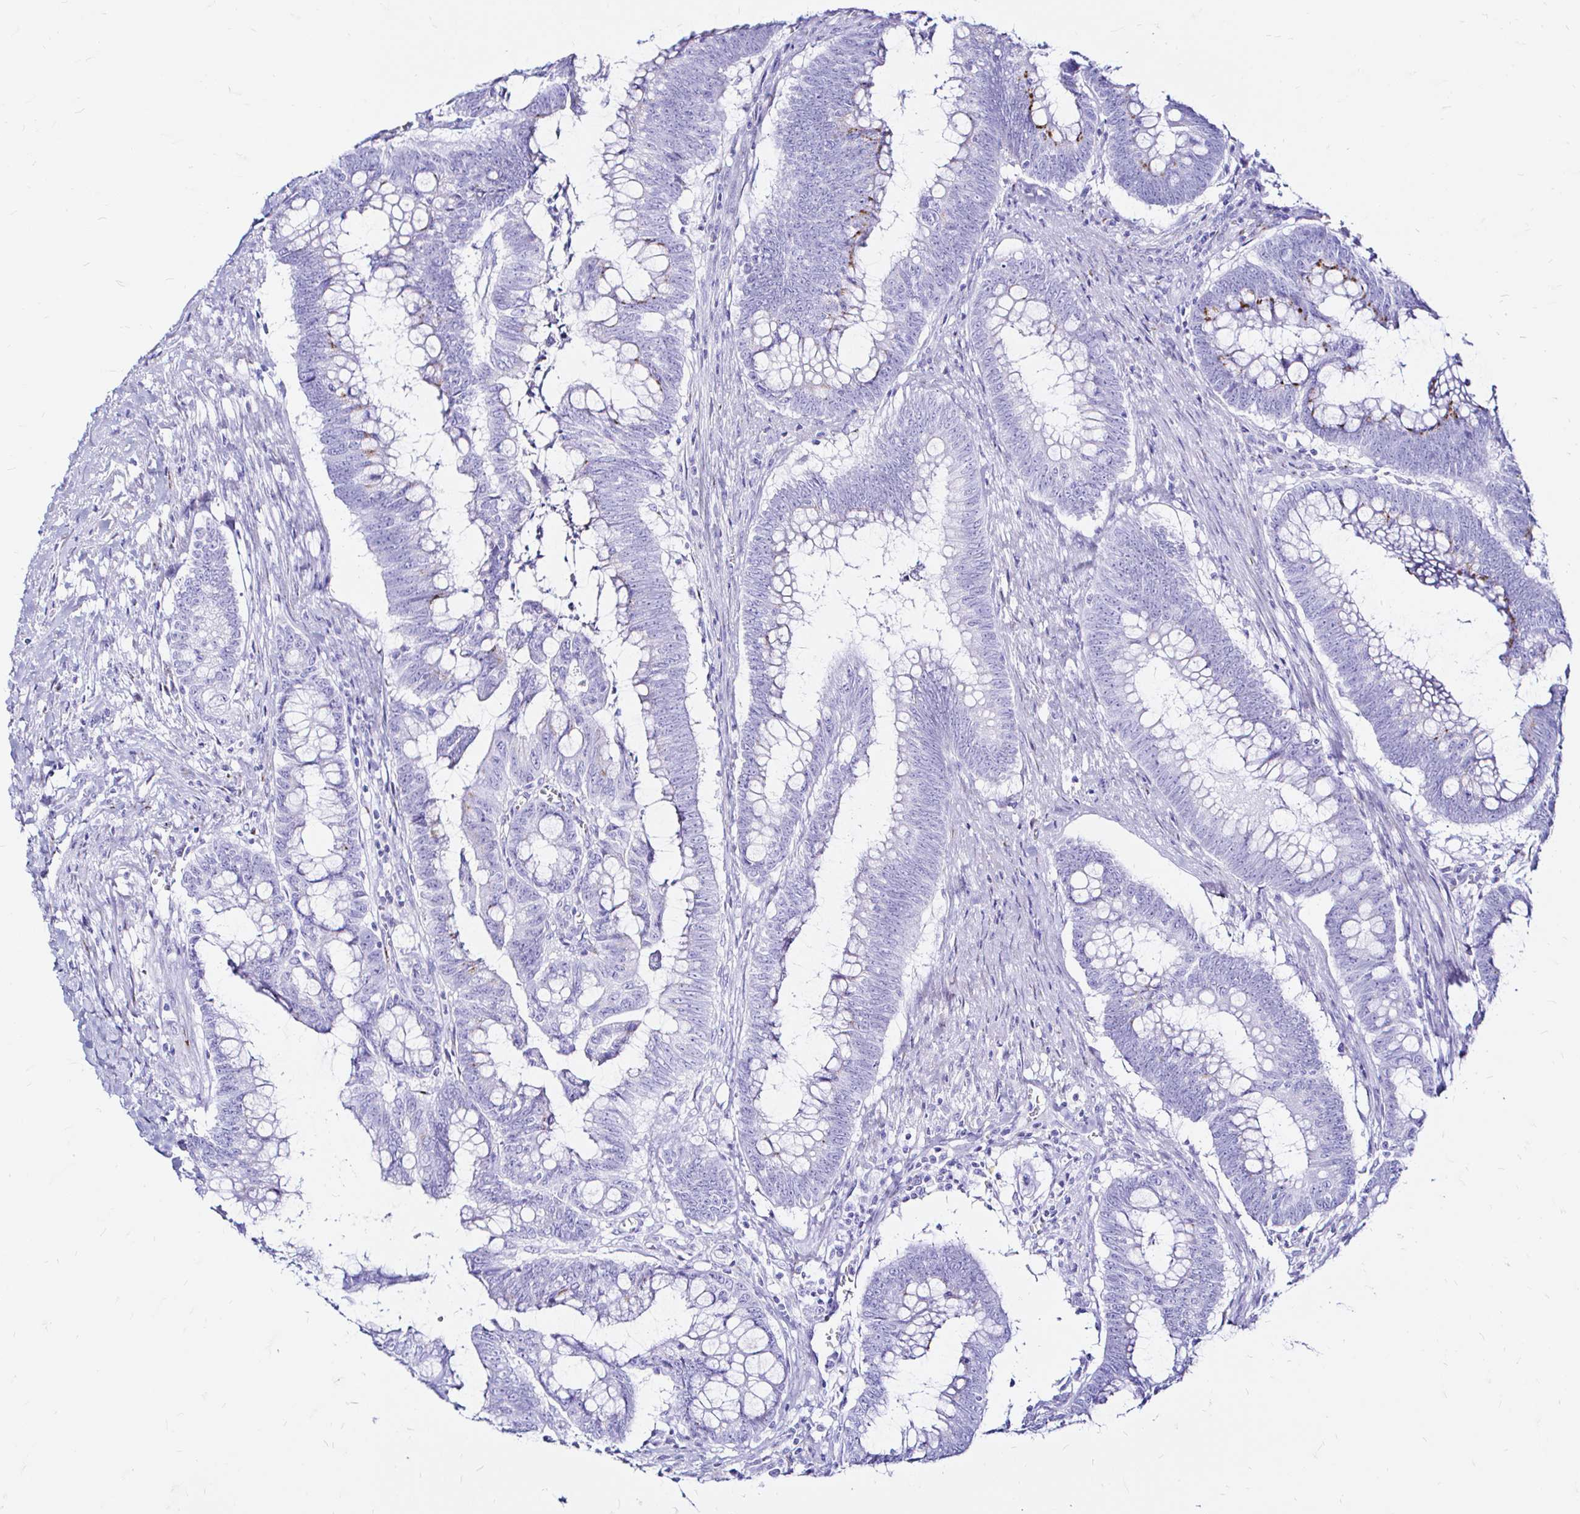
{"staining": {"intensity": "moderate", "quantity": "<25%", "location": "cytoplasmic/membranous"}, "tissue": "colorectal cancer", "cell_type": "Tumor cells", "image_type": "cancer", "snomed": [{"axis": "morphology", "description": "Adenocarcinoma, NOS"}, {"axis": "topography", "description": "Colon"}], "caption": "High-magnification brightfield microscopy of colorectal cancer stained with DAB (brown) and counterstained with hematoxylin (blue). tumor cells exhibit moderate cytoplasmic/membranous staining is present in about<25% of cells.", "gene": "ZNF432", "patient": {"sex": "male", "age": 62}}